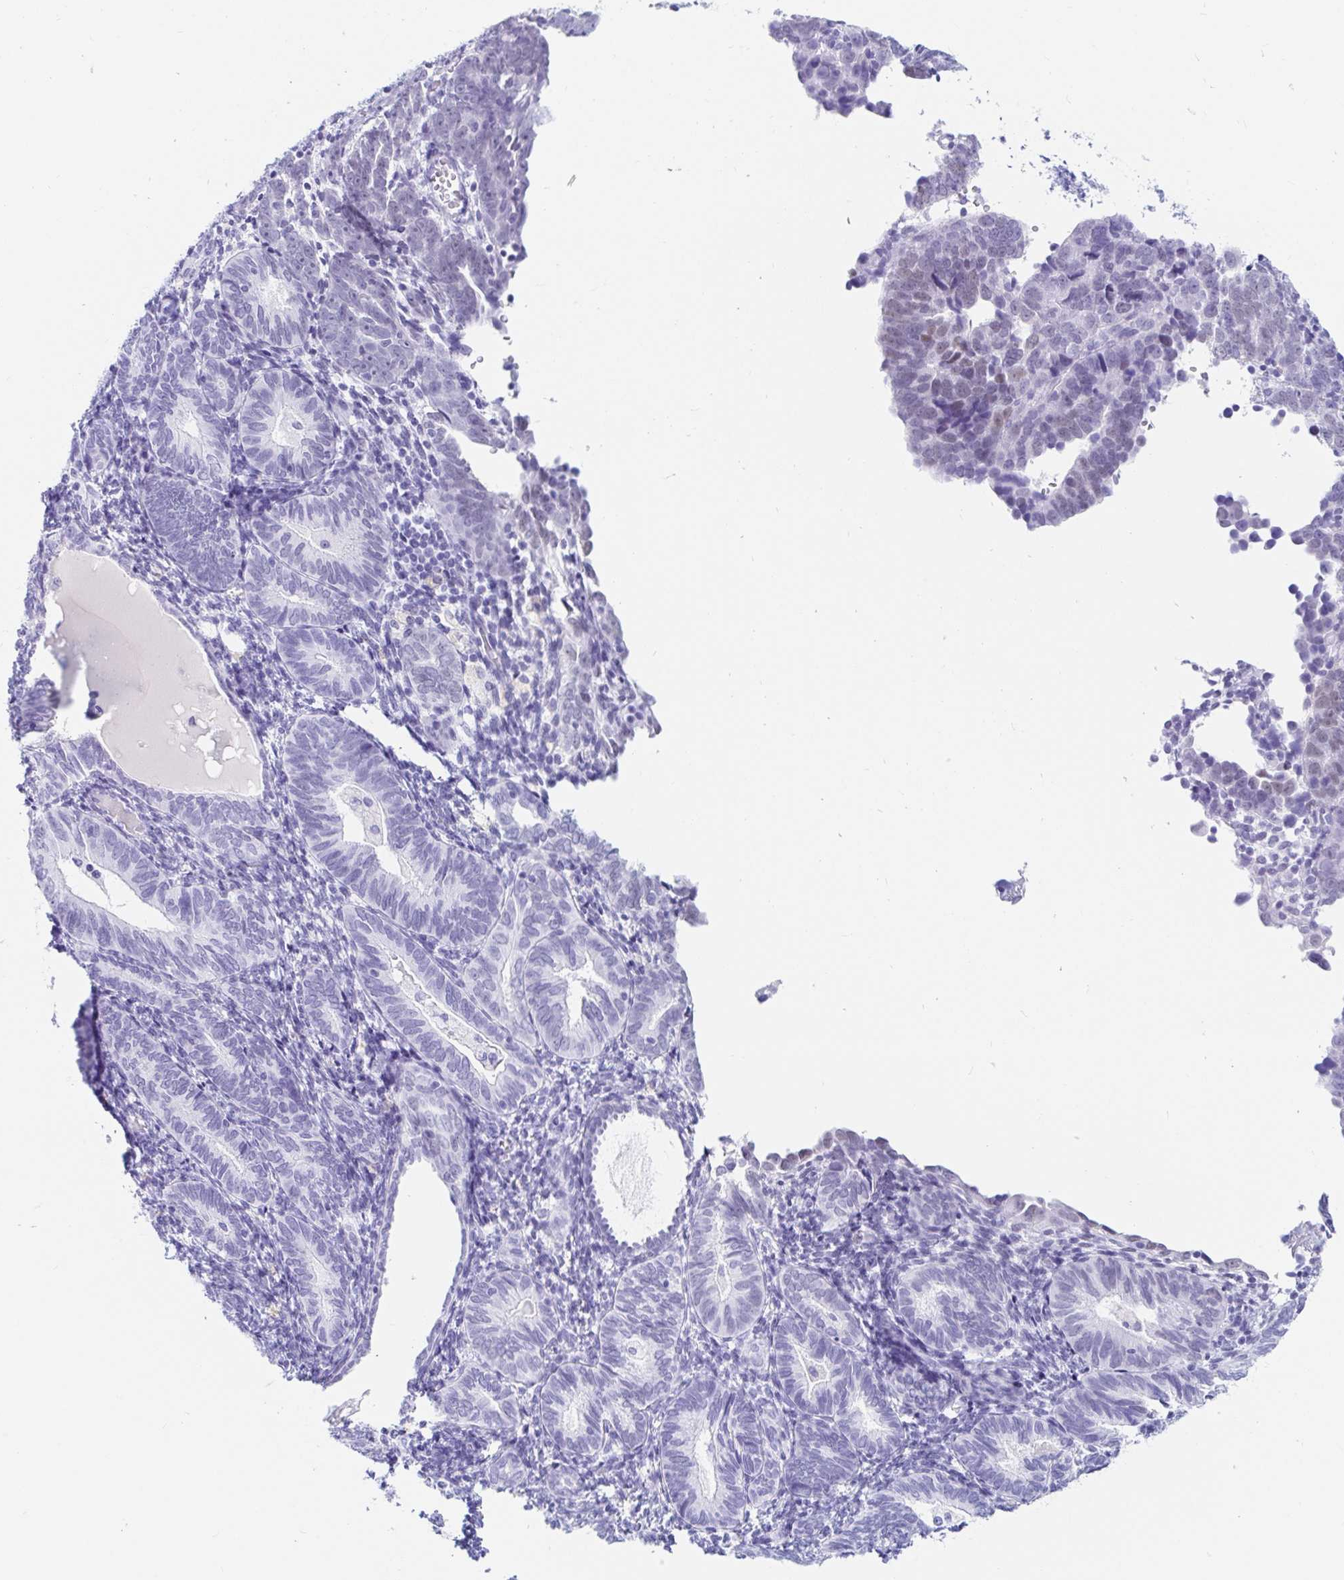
{"staining": {"intensity": "weak", "quantity": "<25%", "location": "nuclear"}, "tissue": "endometrial cancer", "cell_type": "Tumor cells", "image_type": "cancer", "snomed": [{"axis": "morphology", "description": "Adenocarcinoma, NOS"}, {"axis": "topography", "description": "Endometrium"}], "caption": "Immunohistochemical staining of endometrial adenocarcinoma reveals no significant expression in tumor cells.", "gene": "OR6T1", "patient": {"sex": "female", "age": 82}}